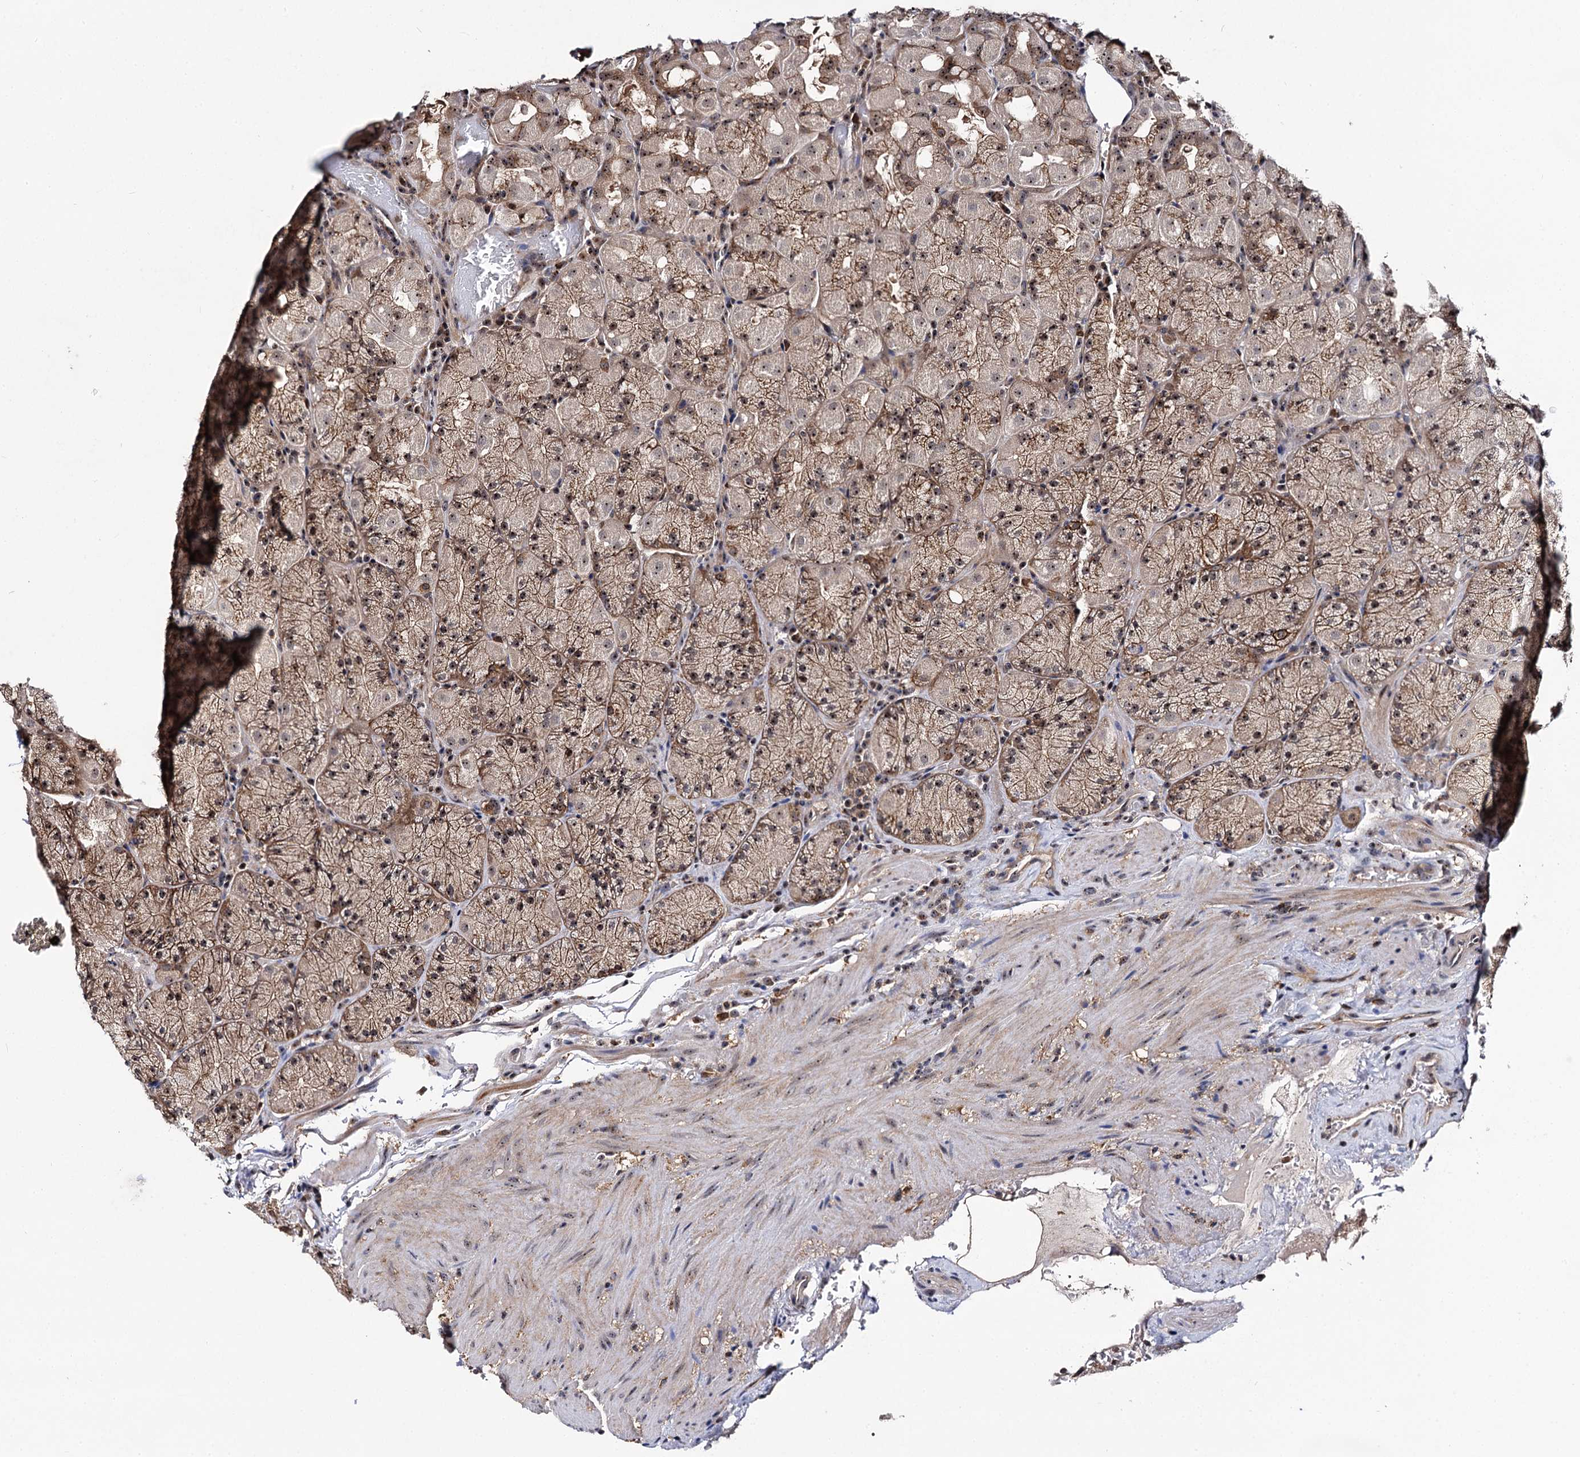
{"staining": {"intensity": "moderate", "quantity": ">75%", "location": "cytoplasmic/membranous,nuclear"}, "tissue": "stomach", "cell_type": "Glandular cells", "image_type": "normal", "snomed": [{"axis": "morphology", "description": "Normal tissue, NOS"}, {"axis": "topography", "description": "Stomach, upper"}, {"axis": "topography", "description": "Stomach, lower"}], "caption": "Immunohistochemical staining of normal stomach demonstrates moderate cytoplasmic/membranous,nuclear protein positivity in approximately >75% of glandular cells. The staining was performed using DAB, with brown indicating positive protein expression. Nuclei are stained blue with hematoxylin.", "gene": "SUPT20H", "patient": {"sex": "male", "age": 80}}